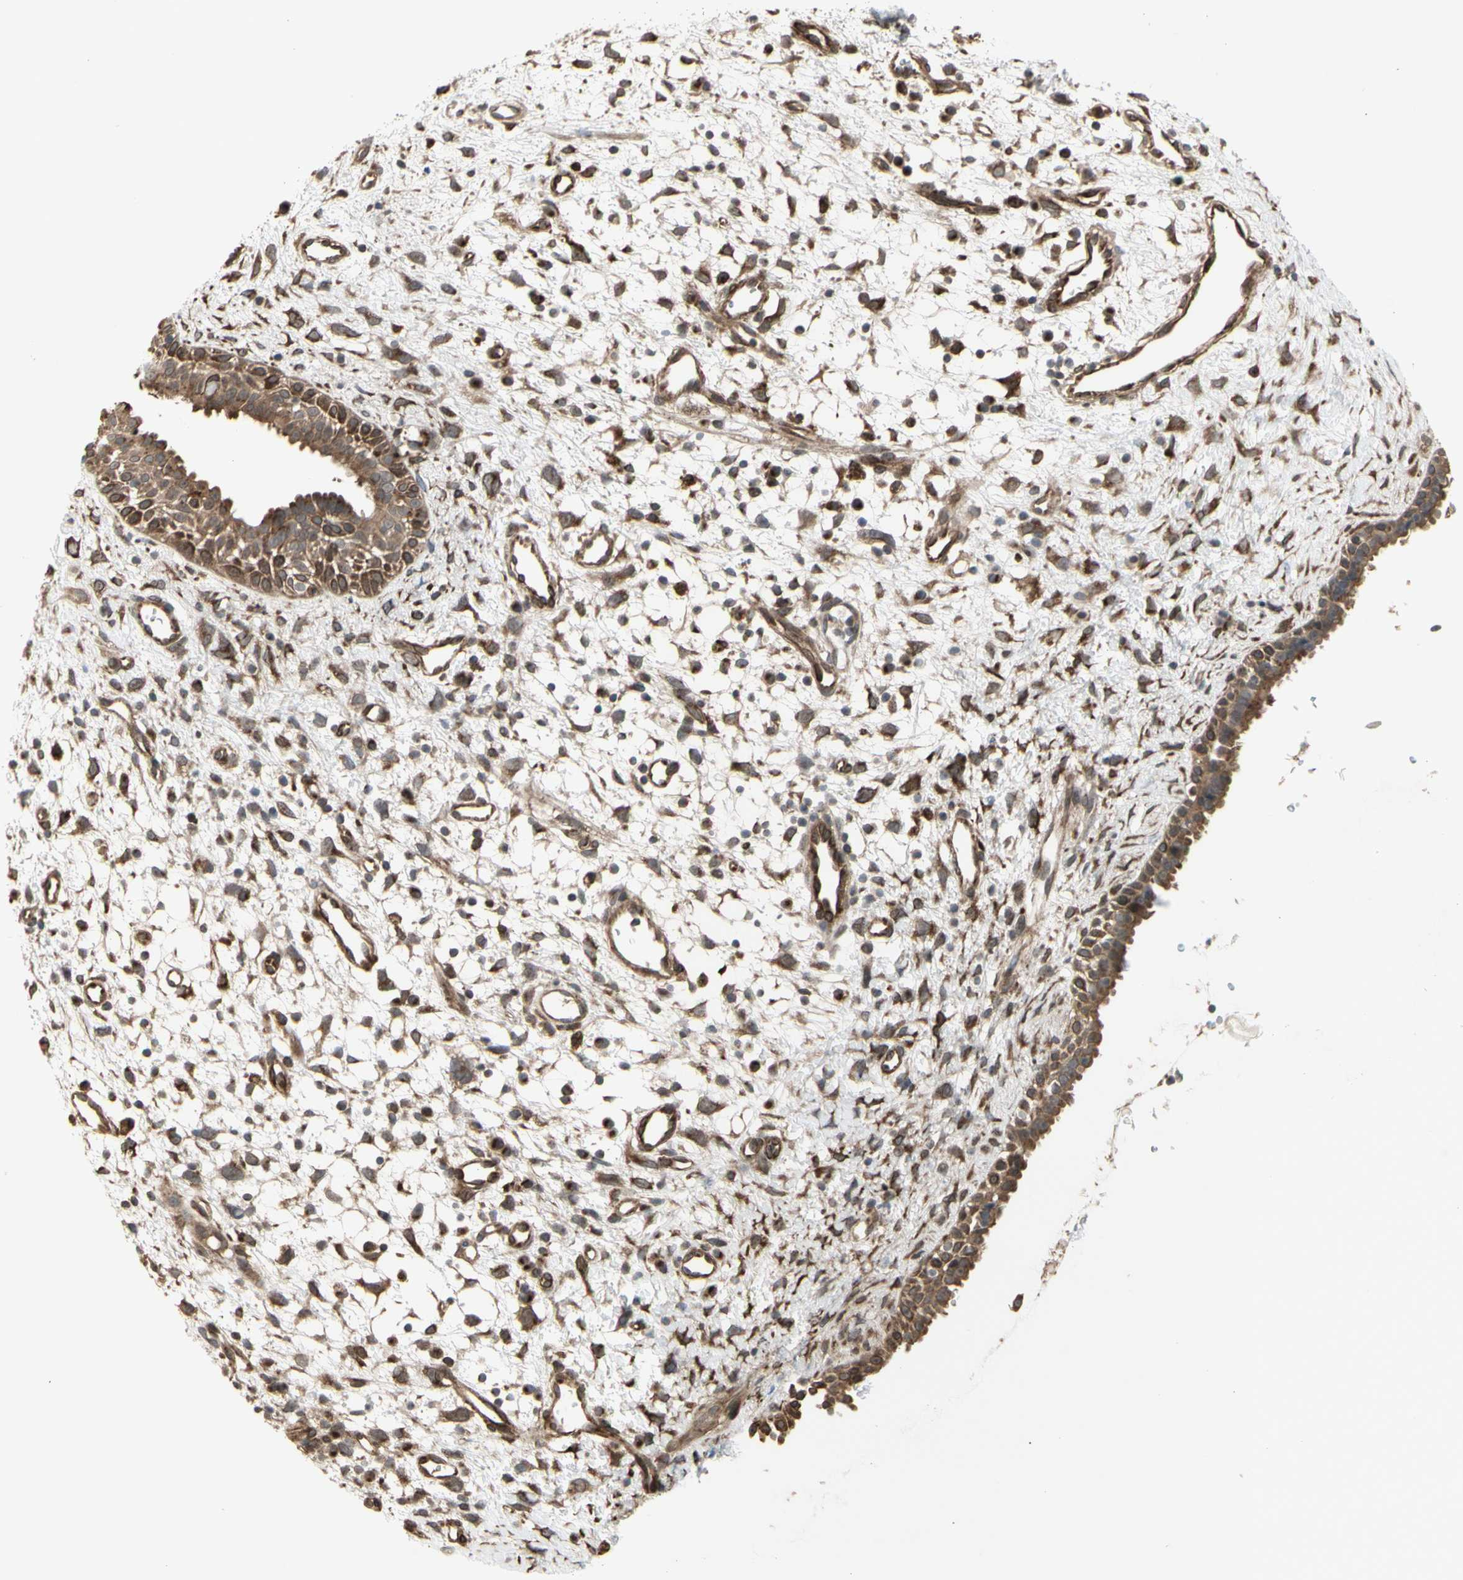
{"staining": {"intensity": "moderate", "quantity": ">75%", "location": "cytoplasmic/membranous"}, "tissue": "nasopharynx", "cell_type": "Respiratory epithelial cells", "image_type": "normal", "snomed": [{"axis": "morphology", "description": "Normal tissue, NOS"}, {"axis": "topography", "description": "Nasopharynx"}], "caption": "Normal nasopharynx displays moderate cytoplasmic/membranous positivity in approximately >75% of respiratory epithelial cells, visualized by immunohistochemistry. The staining was performed using DAB (3,3'-diaminobenzidine) to visualize the protein expression in brown, while the nuclei were stained in blue with hematoxylin (Magnification: 20x).", "gene": "SLC39A9", "patient": {"sex": "male", "age": 22}}